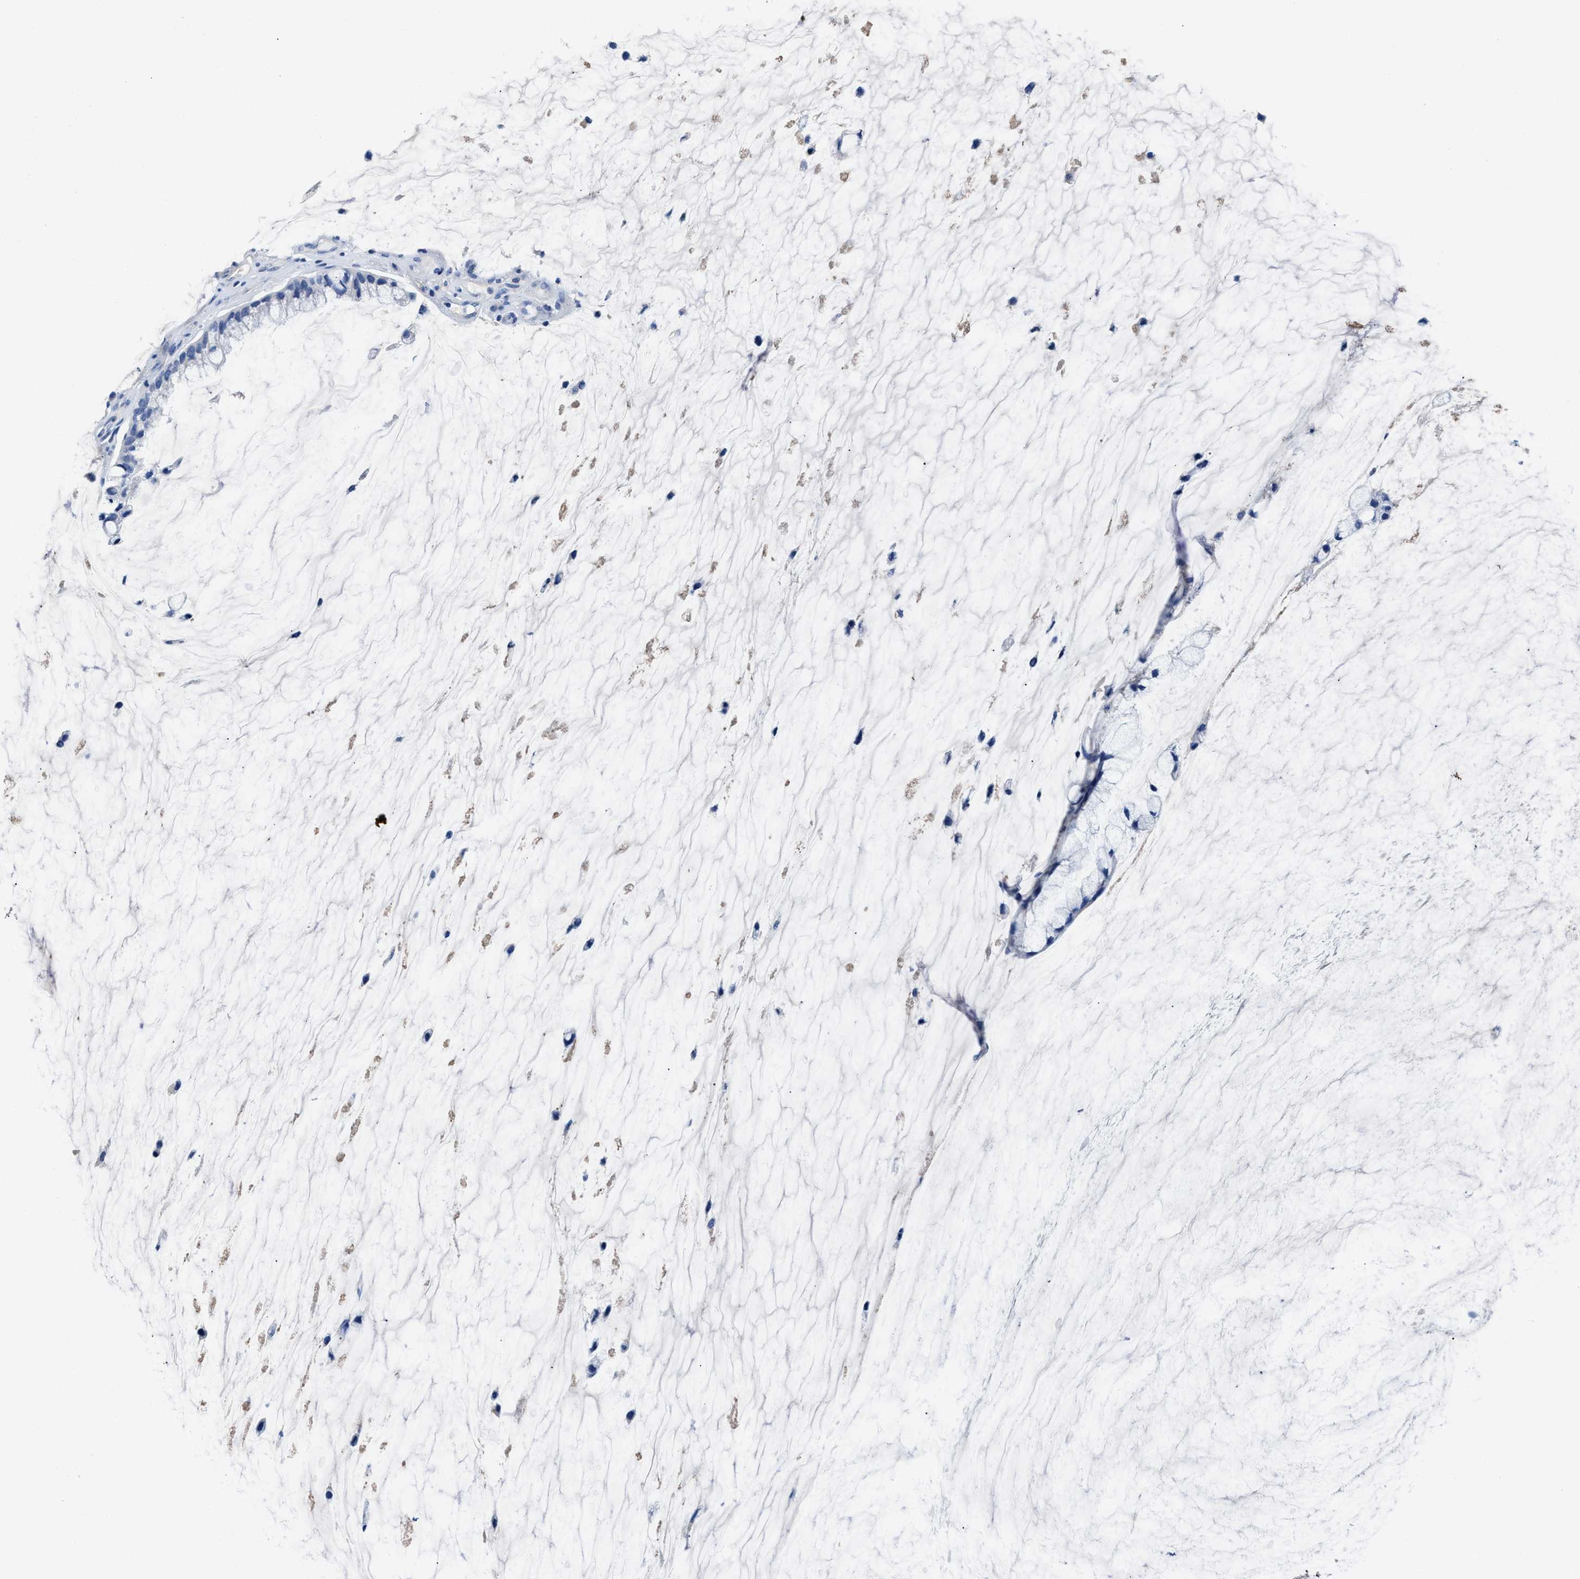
{"staining": {"intensity": "negative", "quantity": "none", "location": "none"}, "tissue": "ovarian cancer", "cell_type": "Tumor cells", "image_type": "cancer", "snomed": [{"axis": "morphology", "description": "Cystadenocarcinoma, mucinous, NOS"}, {"axis": "topography", "description": "Ovary"}], "caption": "This is an immunohistochemistry image of ovarian mucinous cystadenocarcinoma. There is no positivity in tumor cells.", "gene": "SLFN13", "patient": {"sex": "female", "age": 39}}